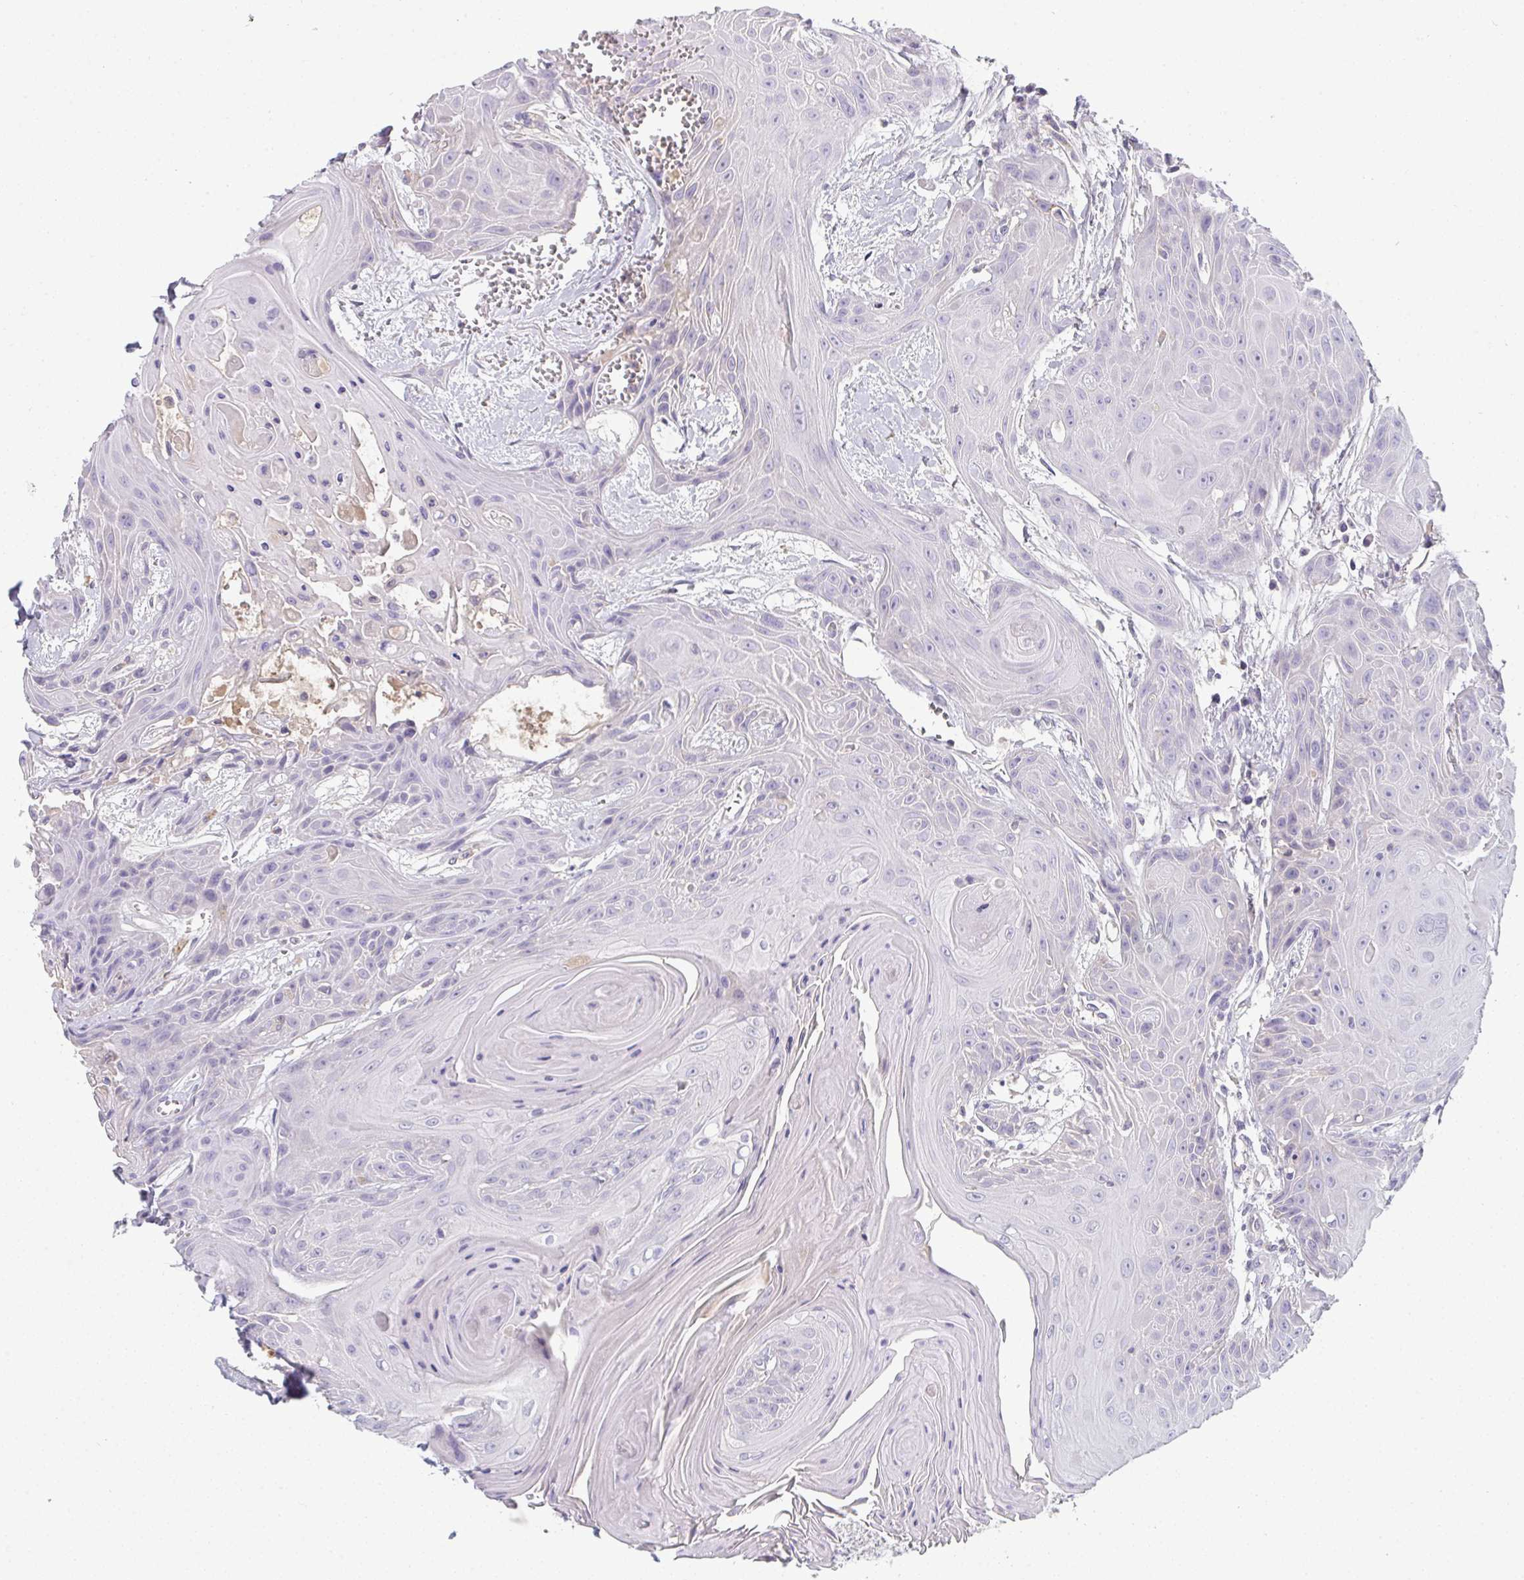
{"staining": {"intensity": "negative", "quantity": "none", "location": "none"}, "tissue": "head and neck cancer", "cell_type": "Tumor cells", "image_type": "cancer", "snomed": [{"axis": "morphology", "description": "Squamous cell carcinoma, NOS"}, {"axis": "topography", "description": "Head-Neck"}], "caption": "DAB (3,3'-diaminobenzidine) immunohistochemical staining of head and neck cancer (squamous cell carcinoma) exhibits no significant positivity in tumor cells.", "gene": "HGFAC", "patient": {"sex": "female", "age": 73}}